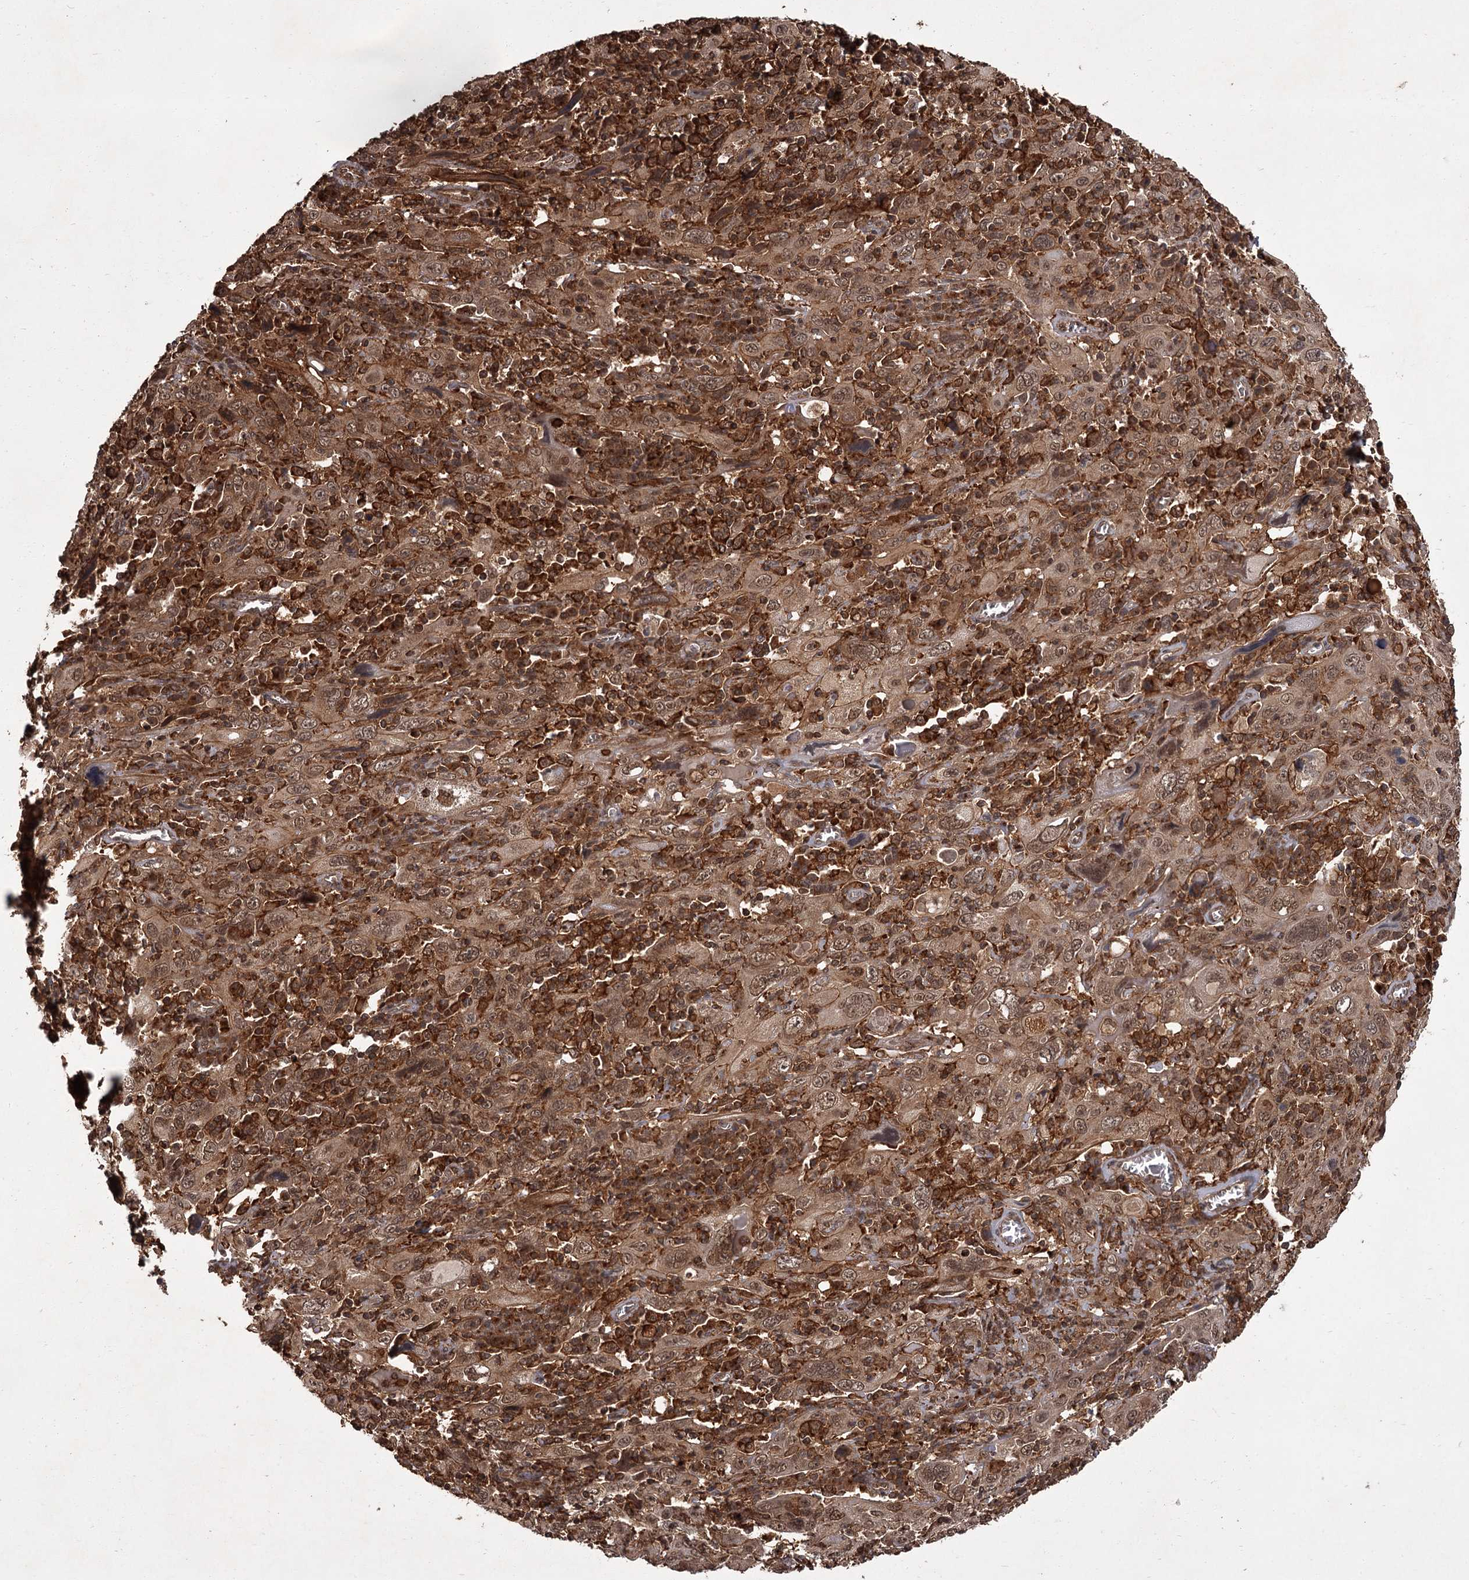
{"staining": {"intensity": "moderate", "quantity": ">75%", "location": "cytoplasmic/membranous,nuclear"}, "tissue": "cervical cancer", "cell_type": "Tumor cells", "image_type": "cancer", "snomed": [{"axis": "morphology", "description": "Squamous cell carcinoma, NOS"}, {"axis": "topography", "description": "Cervix"}], "caption": "High-magnification brightfield microscopy of cervical cancer (squamous cell carcinoma) stained with DAB (brown) and counterstained with hematoxylin (blue). tumor cells exhibit moderate cytoplasmic/membranous and nuclear positivity is appreciated in about>75% of cells. (brown staining indicates protein expression, while blue staining denotes nuclei).", "gene": "TBC1D23", "patient": {"sex": "female", "age": 46}}